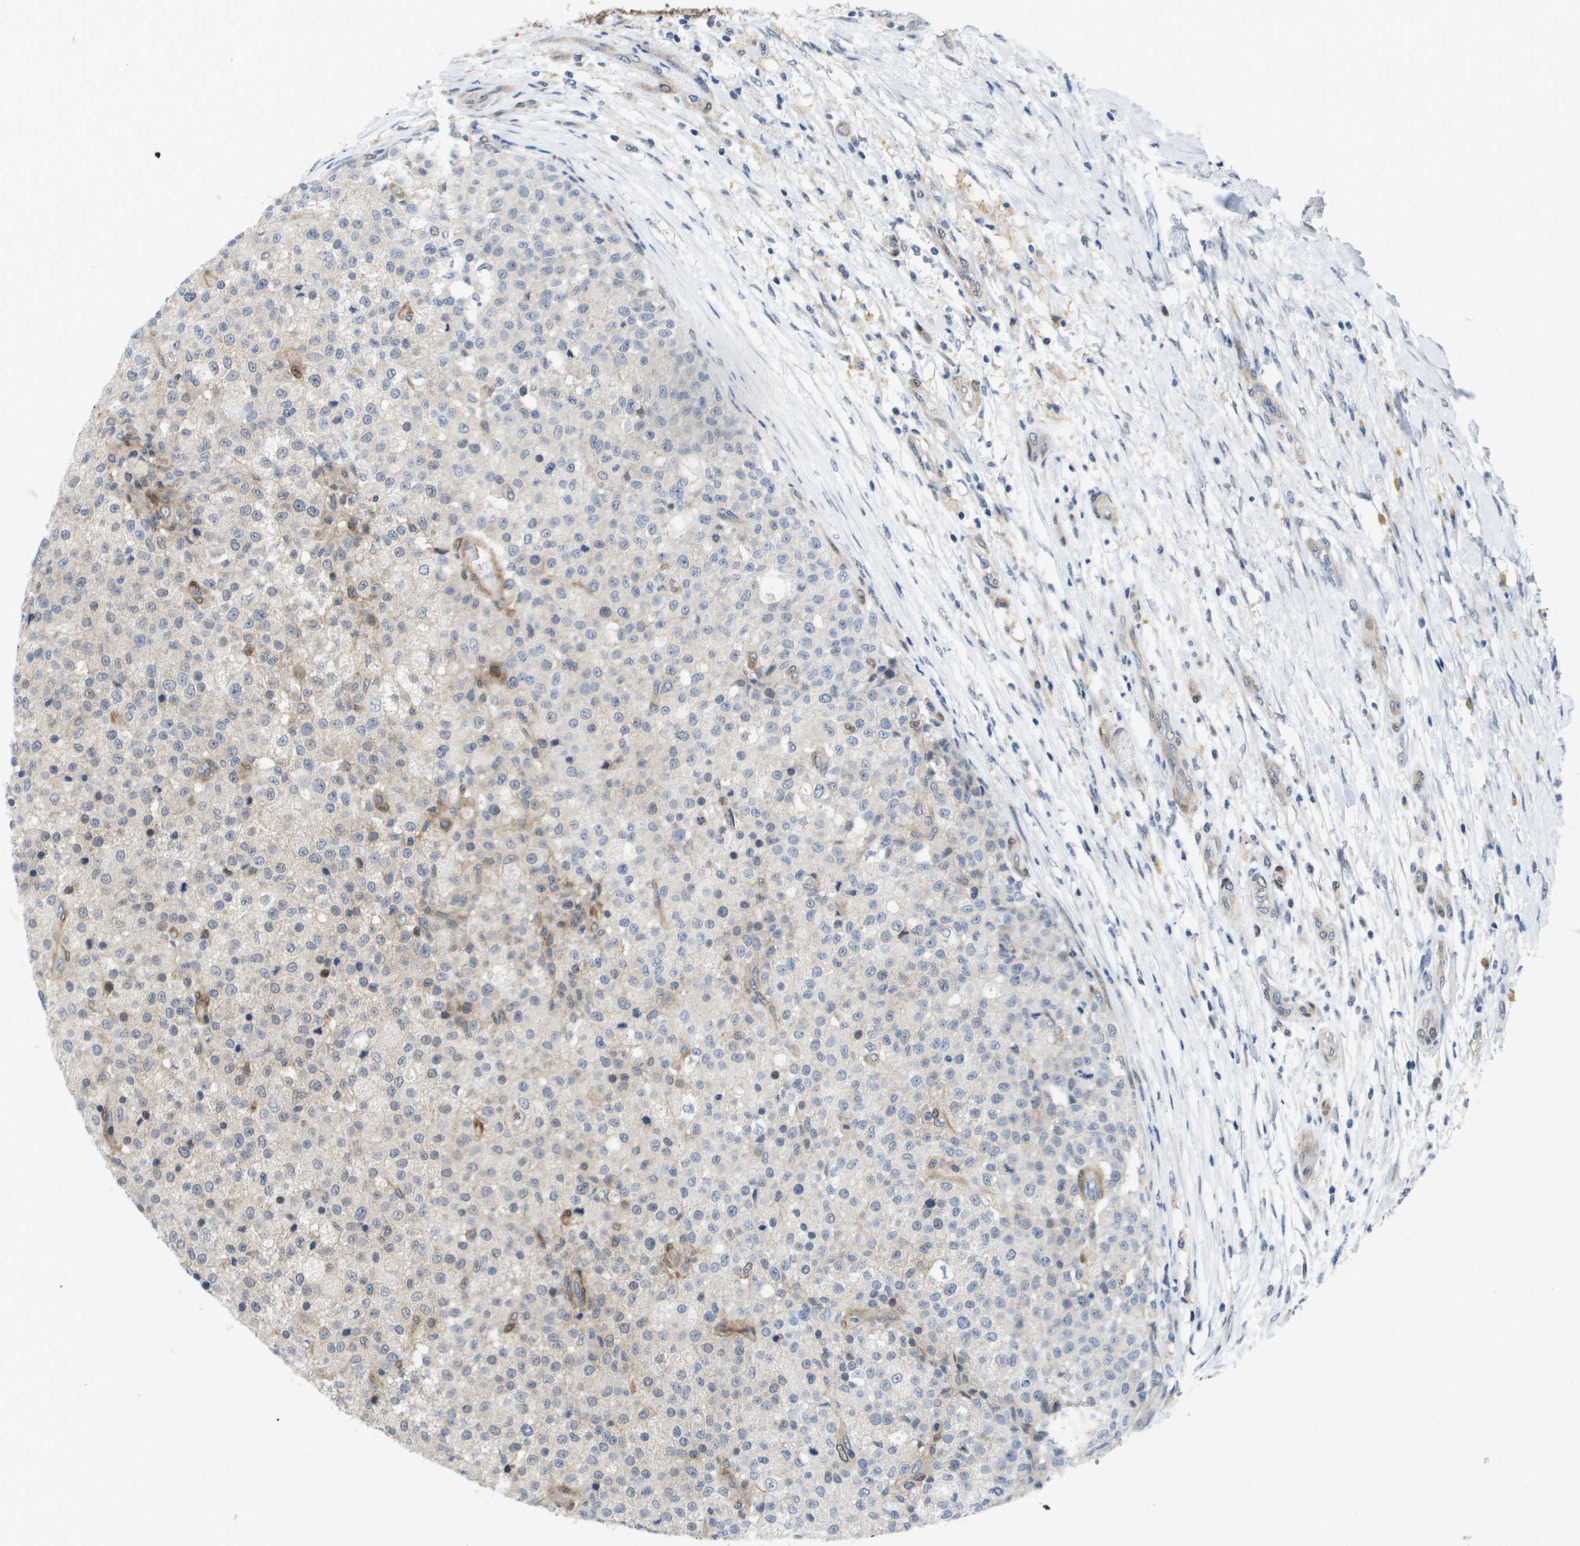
{"staining": {"intensity": "weak", "quantity": "<25%", "location": "cytoplasmic/membranous"}, "tissue": "testis cancer", "cell_type": "Tumor cells", "image_type": "cancer", "snomed": [{"axis": "morphology", "description": "Seminoma, NOS"}, {"axis": "topography", "description": "Testis"}], "caption": "Tumor cells show no significant protein expression in testis cancer. (Brightfield microscopy of DAB immunohistochemistry at high magnification).", "gene": "FKBP4", "patient": {"sex": "male", "age": 59}}